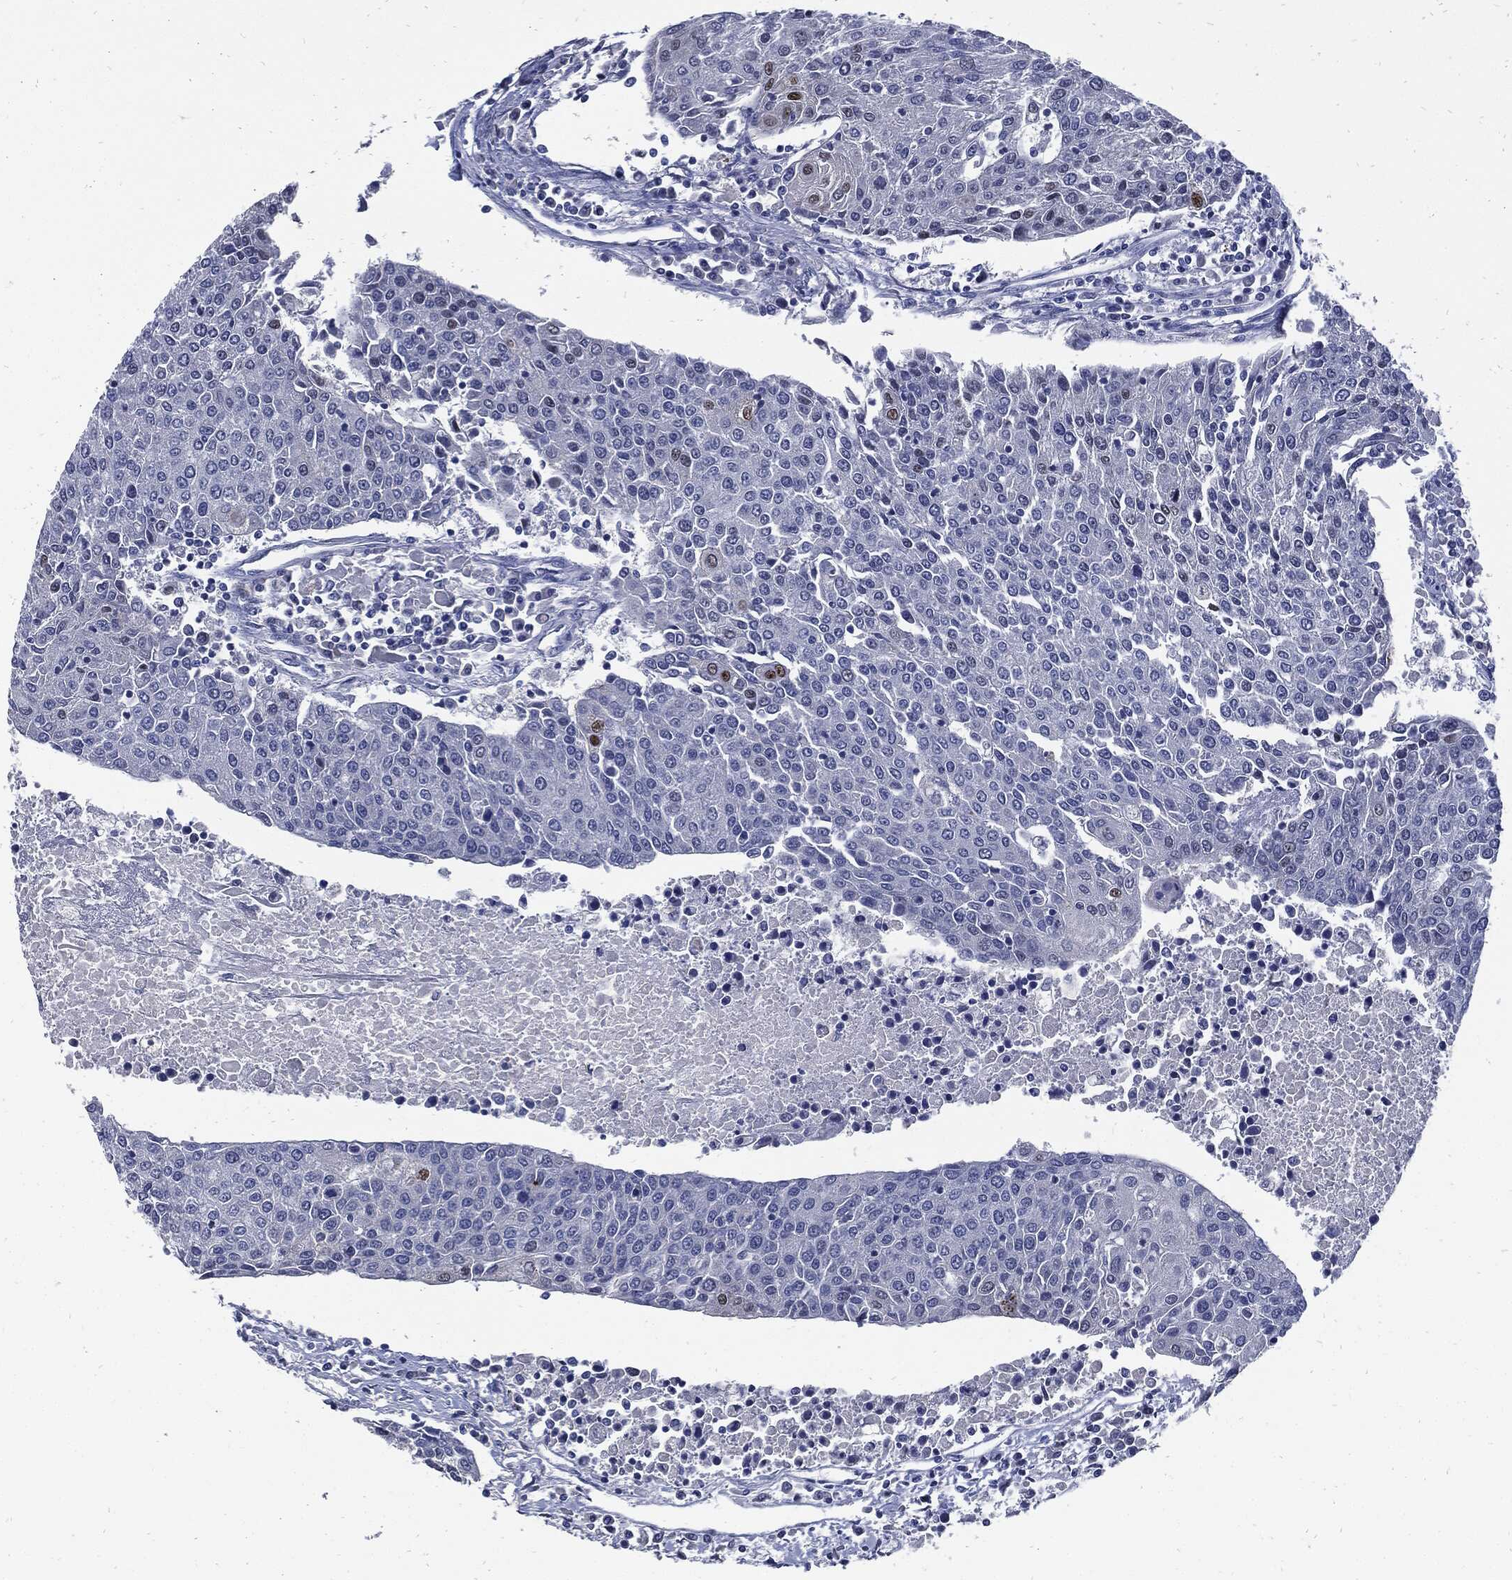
{"staining": {"intensity": "strong", "quantity": "<25%", "location": "nuclear"}, "tissue": "urothelial cancer", "cell_type": "Tumor cells", "image_type": "cancer", "snomed": [{"axis": "morphology", "description": "Urothelial carcinoma, High grade"}, {"axis": "topography", "description": "Urinary bladder"}], "caption": "This image exhibits immunohistochemistry staining of urothelial cancer, with medium strong nuclear expression in approximately <25% of tumor cells.", "gene": "NBN", "patient": {"sex": "female", "age": 85}}